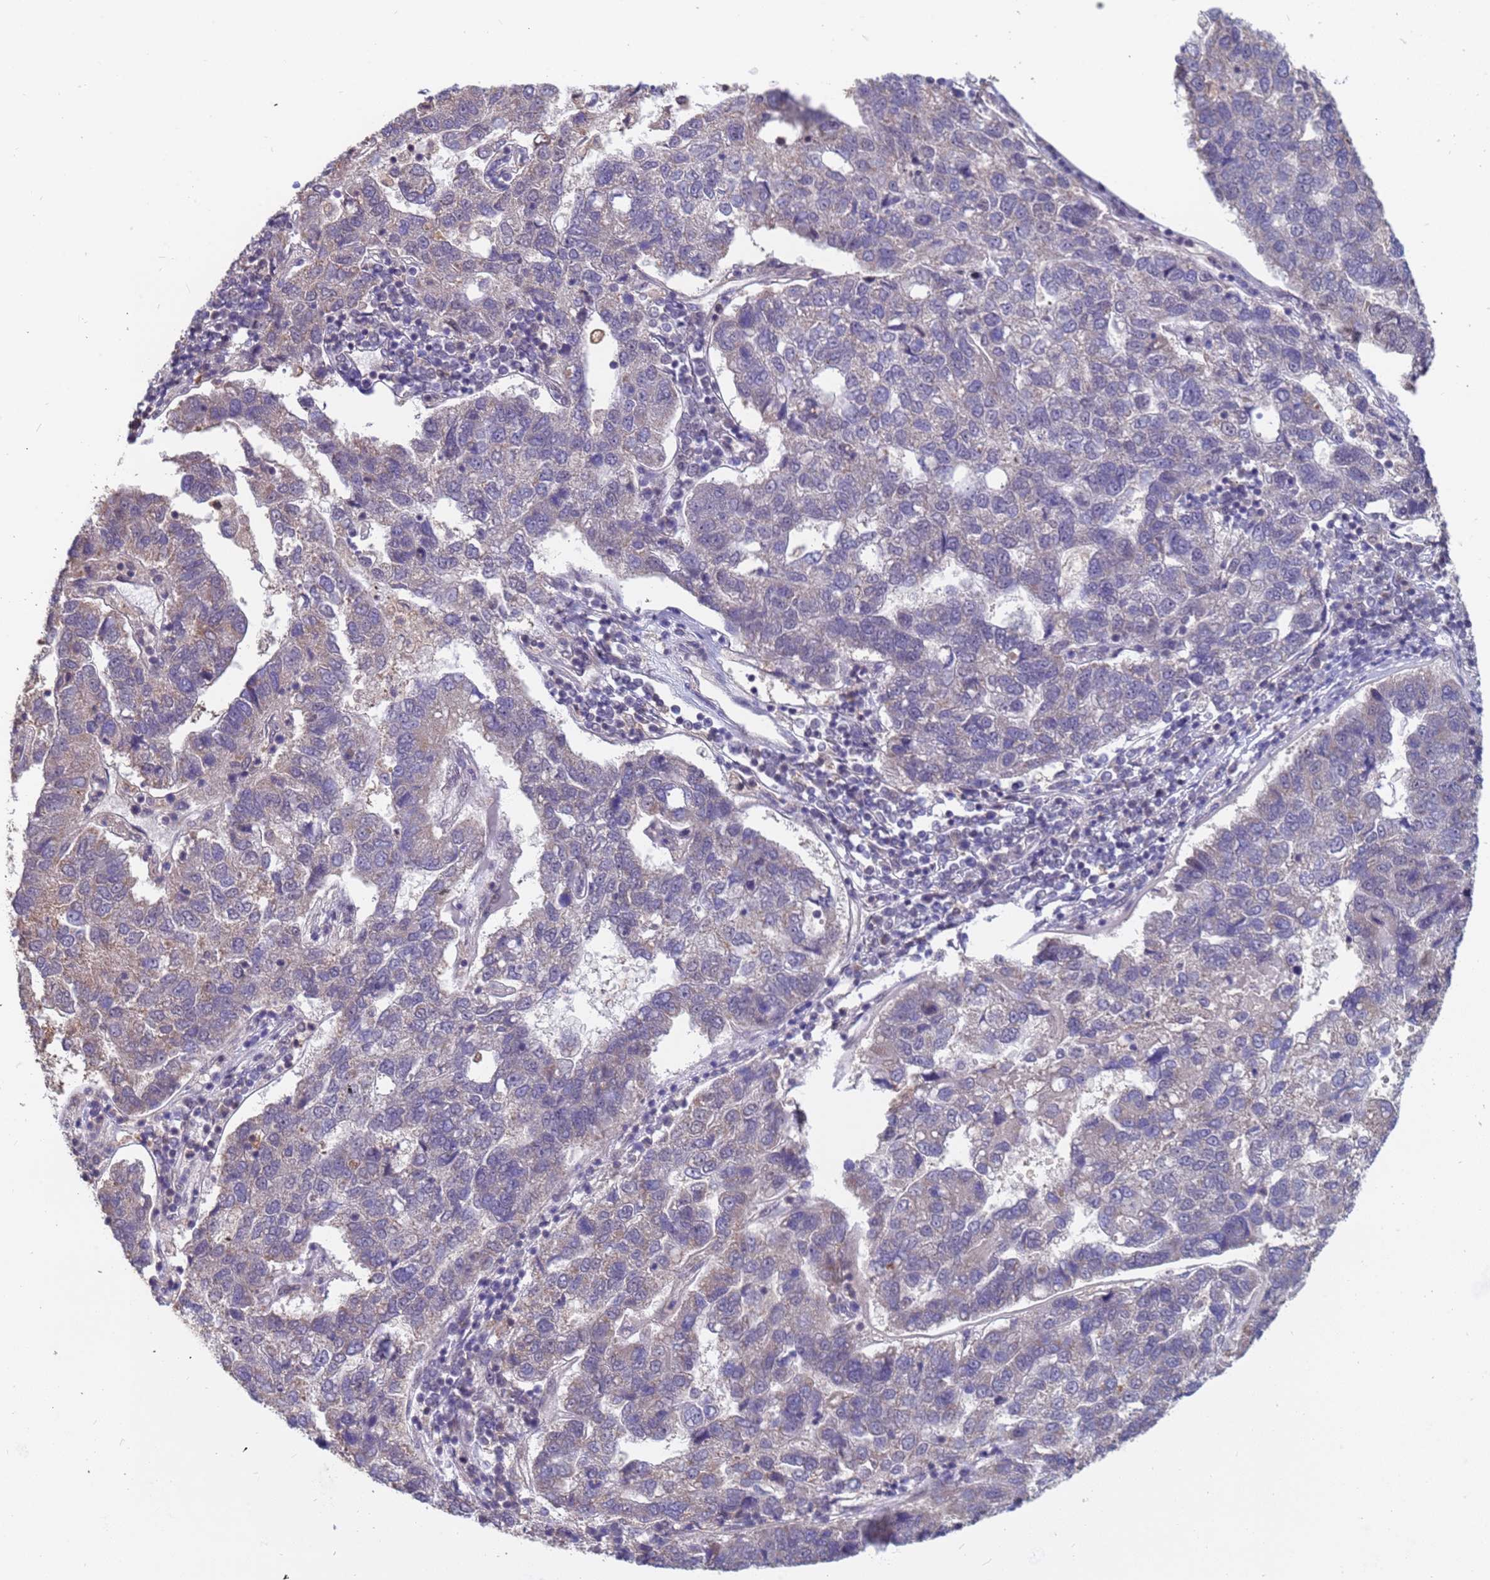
{"staining": {"intensity": "negative", "quantity": "none", "location": "none"}, "tissue": "pancreatic cancer", "cell_type": "Tumor cells", "image_type": "cancer", "snomed": [{"axis": "morphology", "description": "Adenocarcinoma, NOS"}, {"axis": "topography", "description": "Pancreas"}], "caption": "Immunohistochemistry (IHC) of pancreatic cancer exhibits no expression in tumor cells. The staining was performed using DAB to visualize the protein expression in brown, while the nuclei were stained in blue with hematoxylin (Magnification: 20x).", "gene": "DENND2B", "patient": {"sex": "female", "age": 61}}